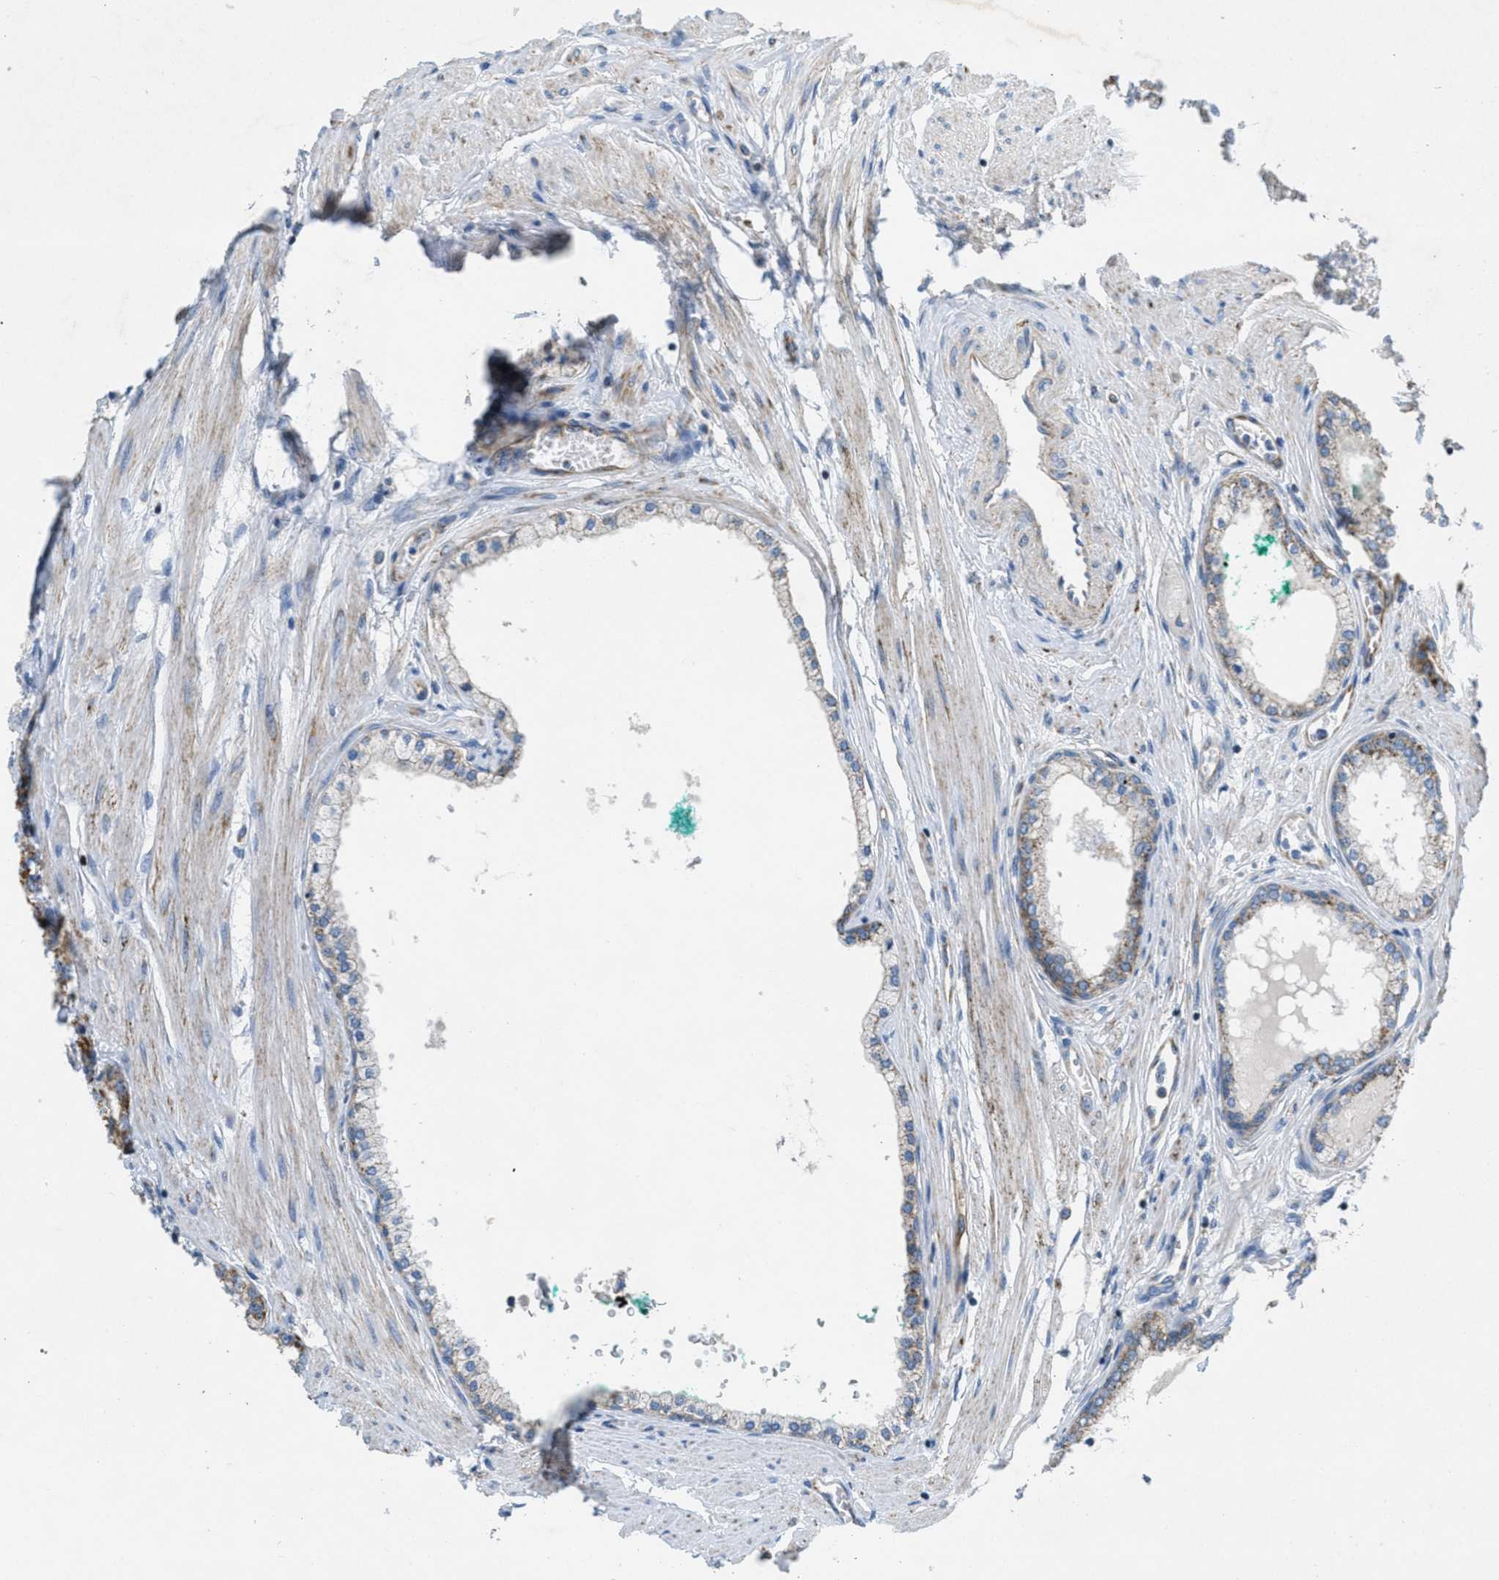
{"staining": {"intensity": "weak", "quantity": "<25%", "location": "cytoplasmic/membranous"}, "tissue": "prostate cancer", "cell_type": "Tumor cells", "image_type": "cancer", "snomed": [{"axis": "morphology", "description": "Adenocarcinoma, Low grade"}, {"axis": "topography", "description": "Prostate"}], "caption": "Prostate low-grade adenocarcinoma stained for a protein using IHC shows no staining tumor cells.", "gene": "BTN3A1", "patient": {"sex": "male", "age": 63}}